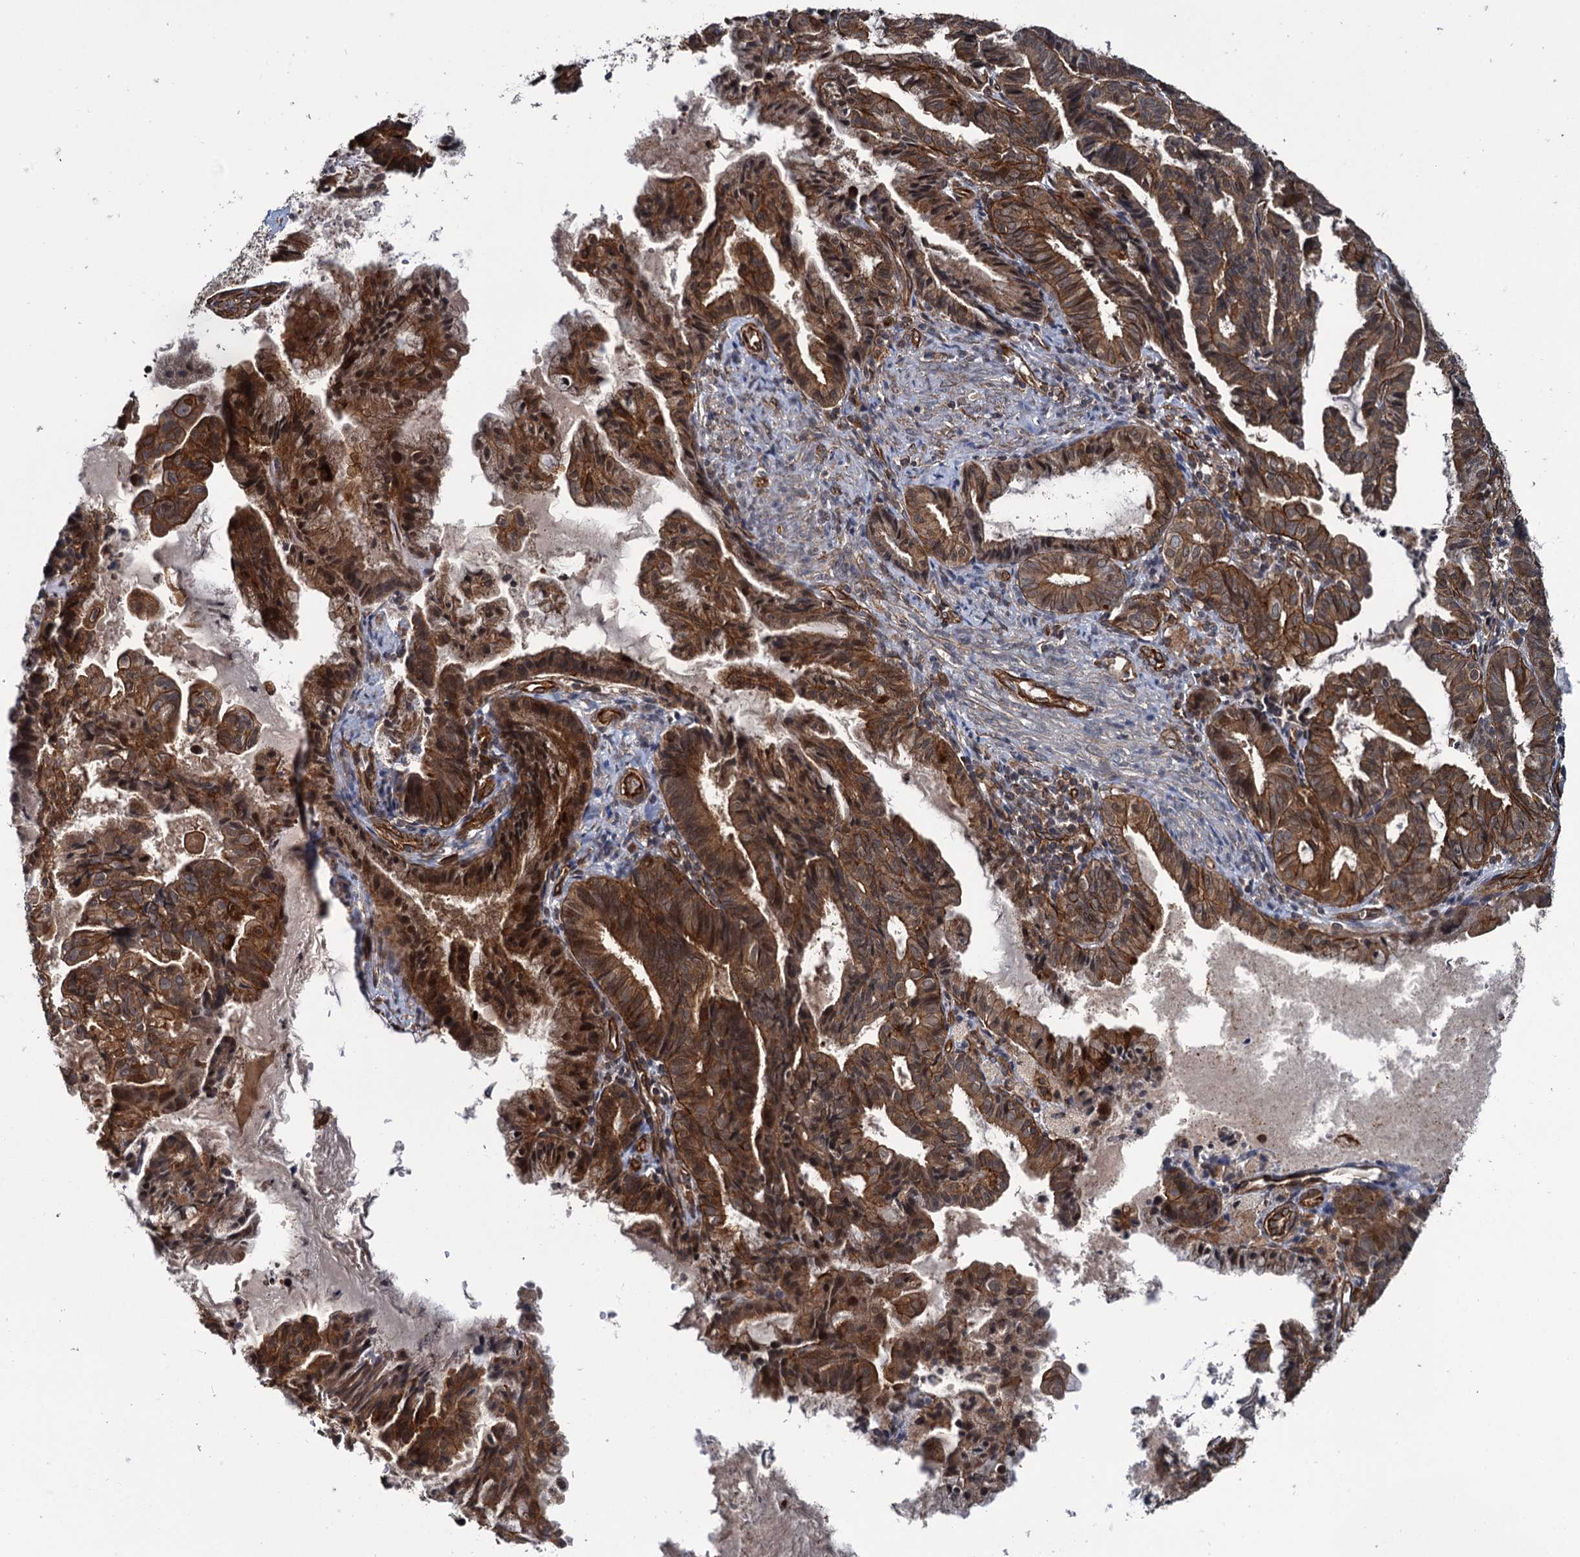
{"staining": {"intensity": "strong", "quantity": ">75%", "location": "cytoplasmic/membranous,nuclear"}, "tissue": "endometrial cancer", "cell_type": "Tumor cells", "image_type": "cancer", "snomed": [{"axis": "morphology", "description": "Adenocarcinoma, NOS"}, {"axis": "topography", "description": "Endometrium"}], "caption": "Protein staining shows strong cytoplasmic/membranous and nuclear positivity in approximately >75% of tumor cells in endometrial cancer.", "gene": "ZFYVE19", "patient": {"sex": "female", "age": 86}}